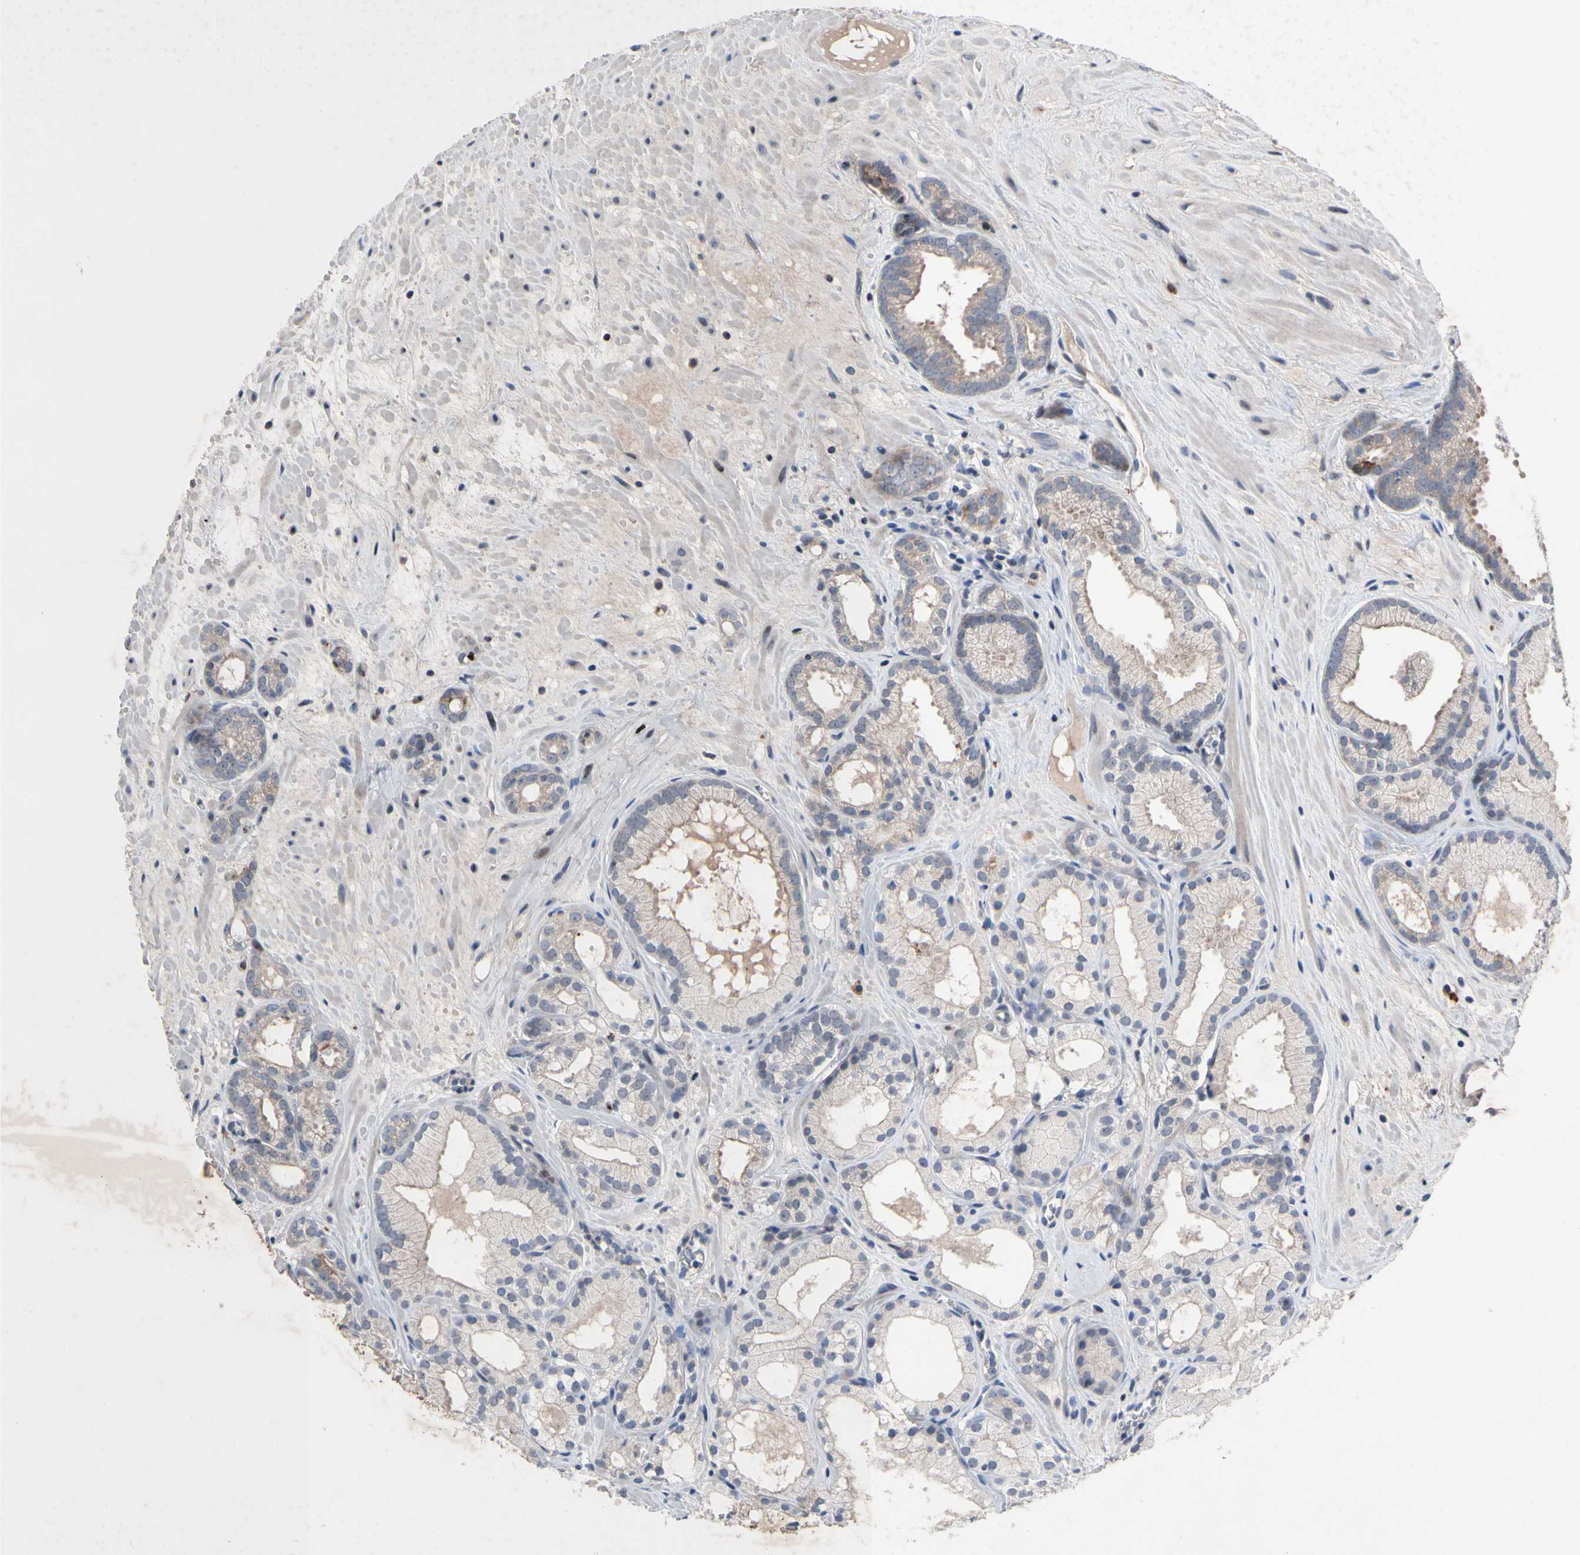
{"staining": {"intensity": "weak", "quantity": "25%-75%", "location": "cytoplasmic/membranous"}, "tissue": "prostate cancer", "cell_type": "Tumor cells", "image_type": "cancer", "snomed": [{"axis": "morphology", "description": "Adenocarcinoma, Low grade"}, {"axis": "topography", "description": "Prostate"}], "caption": "Protein expression analysis of prostate low-grade adenocarcinoma reveals weak cytoplasmic/membranous positivity in approximately 25%-75% of tumor cells.", "gene": "MUTYH", "patient": {"sex": "male", "age": 57}}